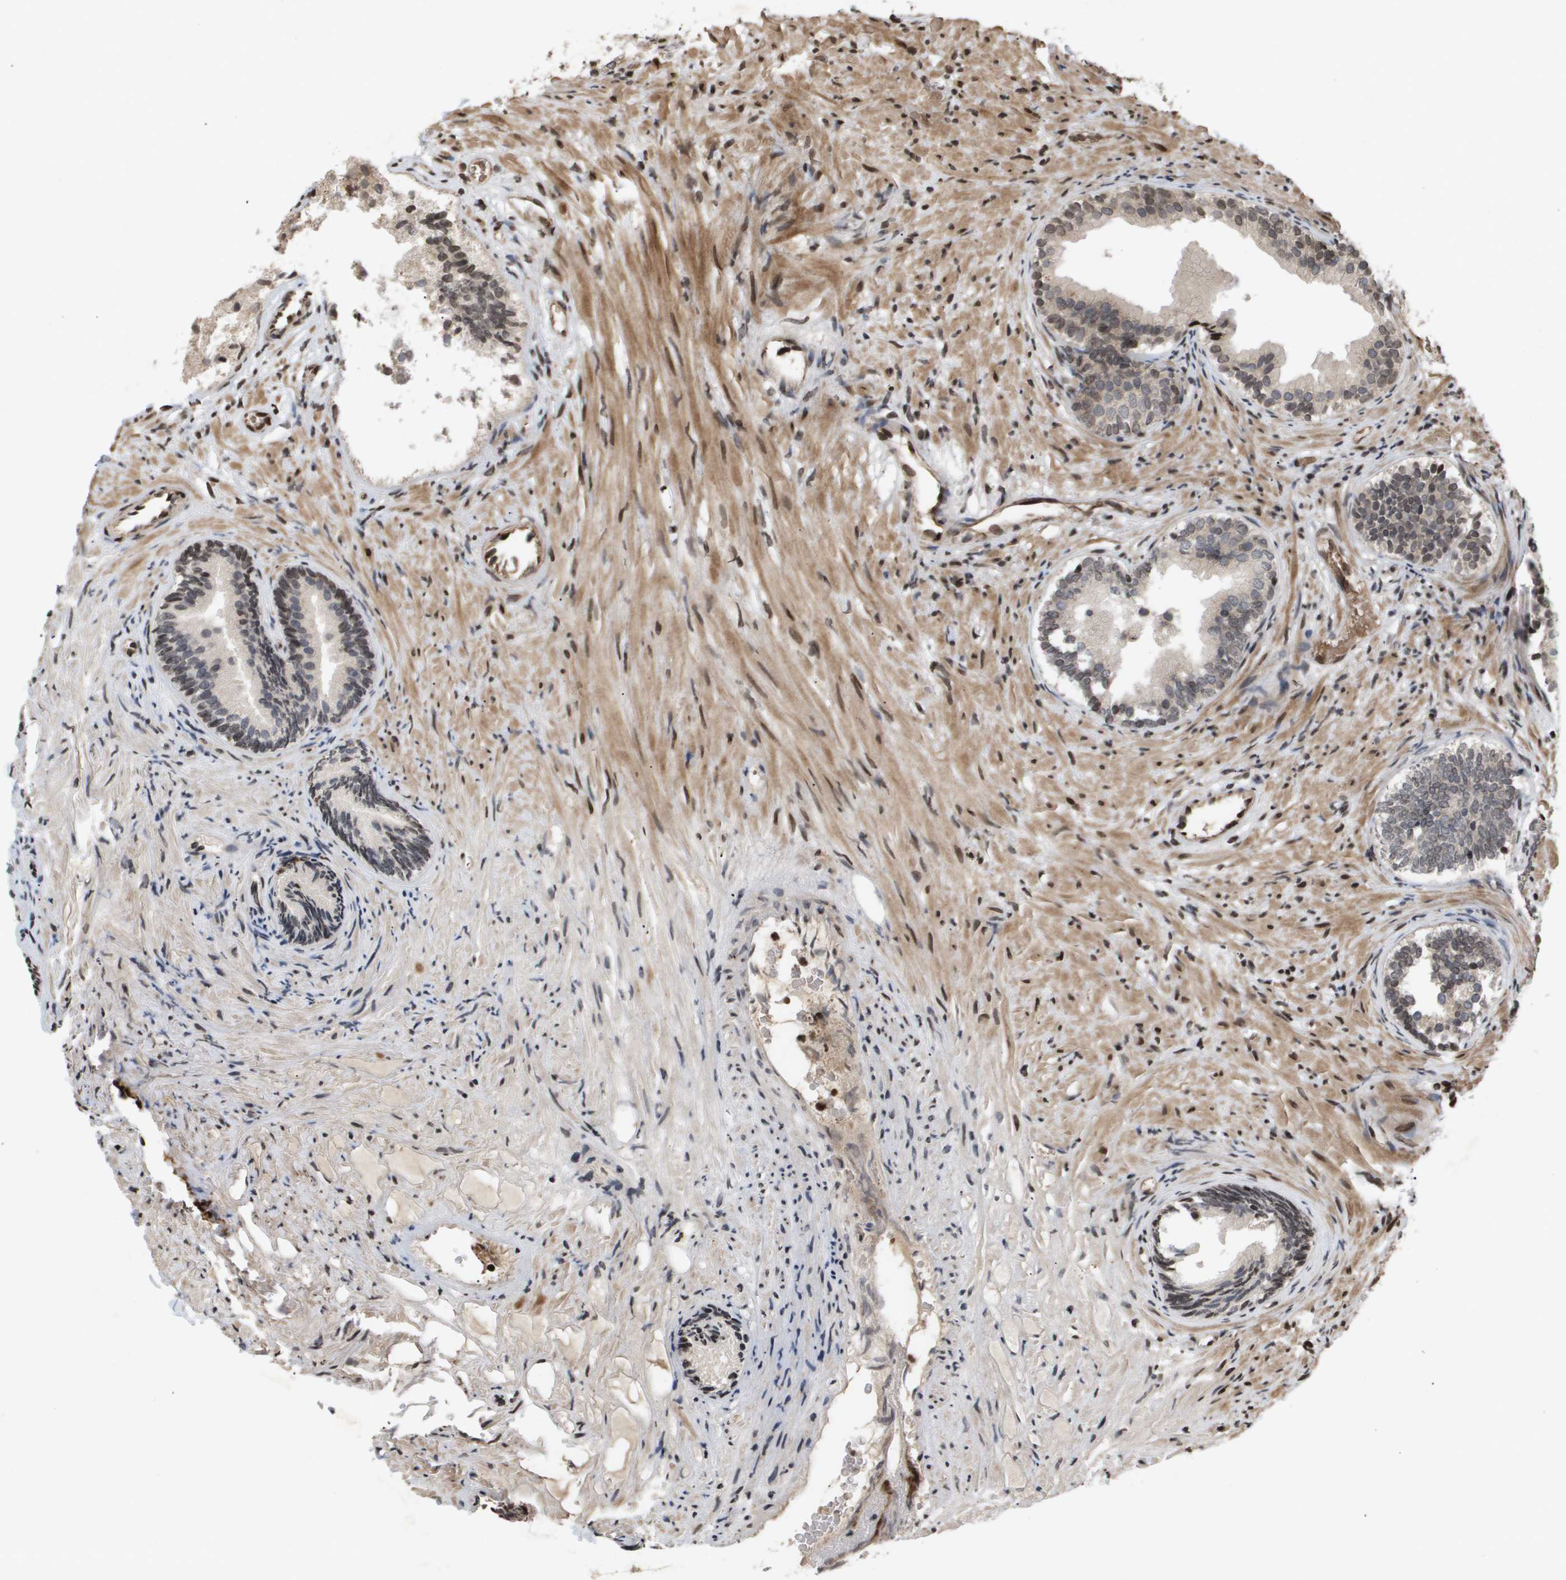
{"staining": {"intensity": "moderate", "quantity": "<25%", "location": "nuclear"}, "tissue": "prostate", "cell_type": "Glandular cells", "image_type": "normal", "snomed": [{"axis": "morphology", "description": "Normal tissue, NOS"}, {"axis": "topography", "description": "Prostate"}], "caption": "Prostate stained with a brown dye reveals moderate nuclear positive staining in approximately <25% of glandular cells.", "gene": "HSPA6", "patient": {"sex": "male", "age": 76}}